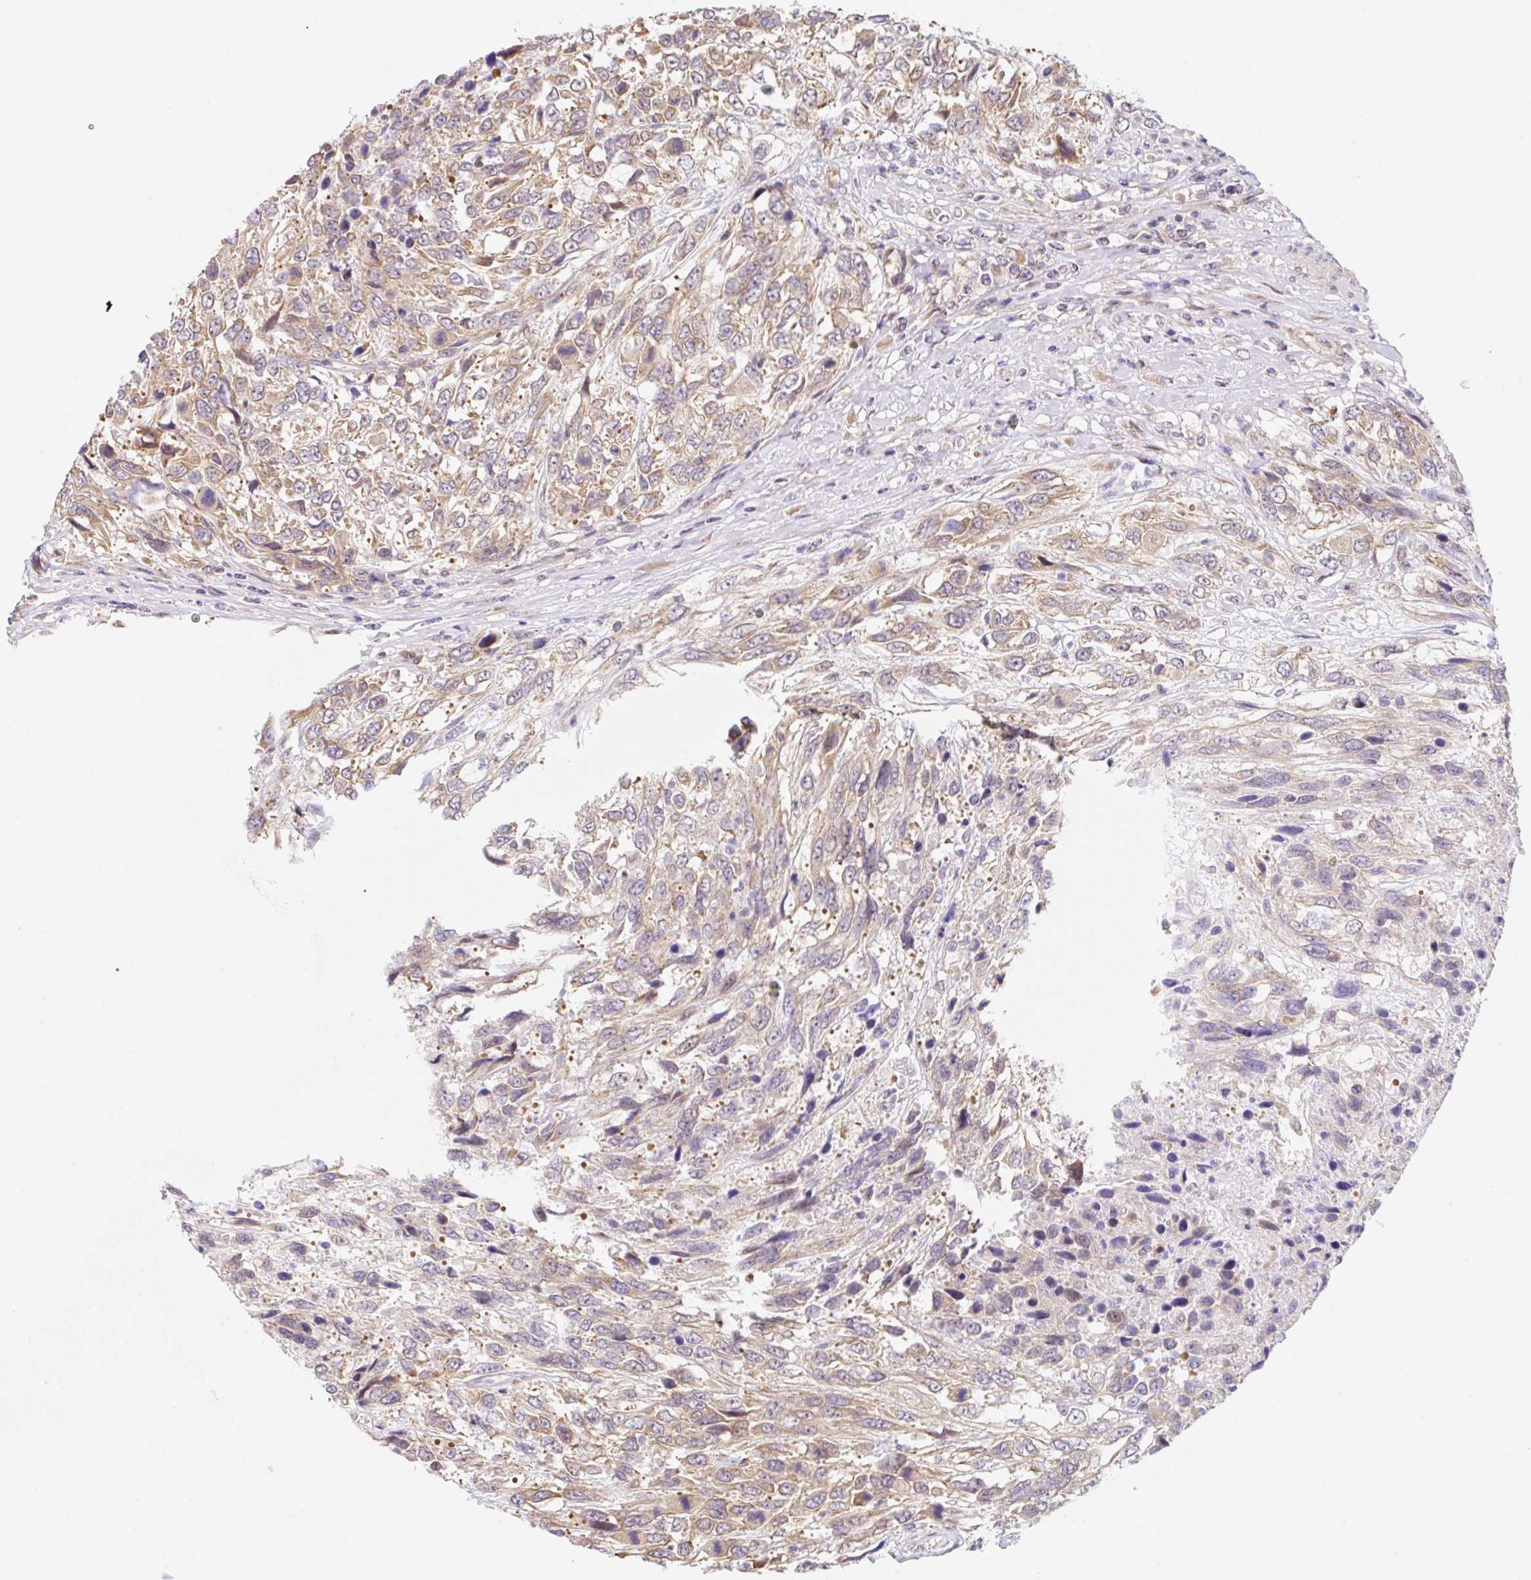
{"staining": {"intensity": "weak", "quantity": ">75%", "location": "cytoplasmic/membranous"}, "tissue": "urothelial cancer", "cell_type": "Tumor cells", "image_type": "cancer", "snomed": [{"axis": "morphology", "description": "Urothelial carcinoma, High grade"}, {"axis": "topography", "description": "Urinary bladder"}], "caption": "The photomicrograph shows immunohistochemical staining of urothelial carcinoma (high-grade). There is weak cytoplasmic/membranous staining is present in about >75% of tumor cells. Nuclei are stained in blue.", "gene": "TBPL2", "patient": {"sex": "female", "age": 70}}